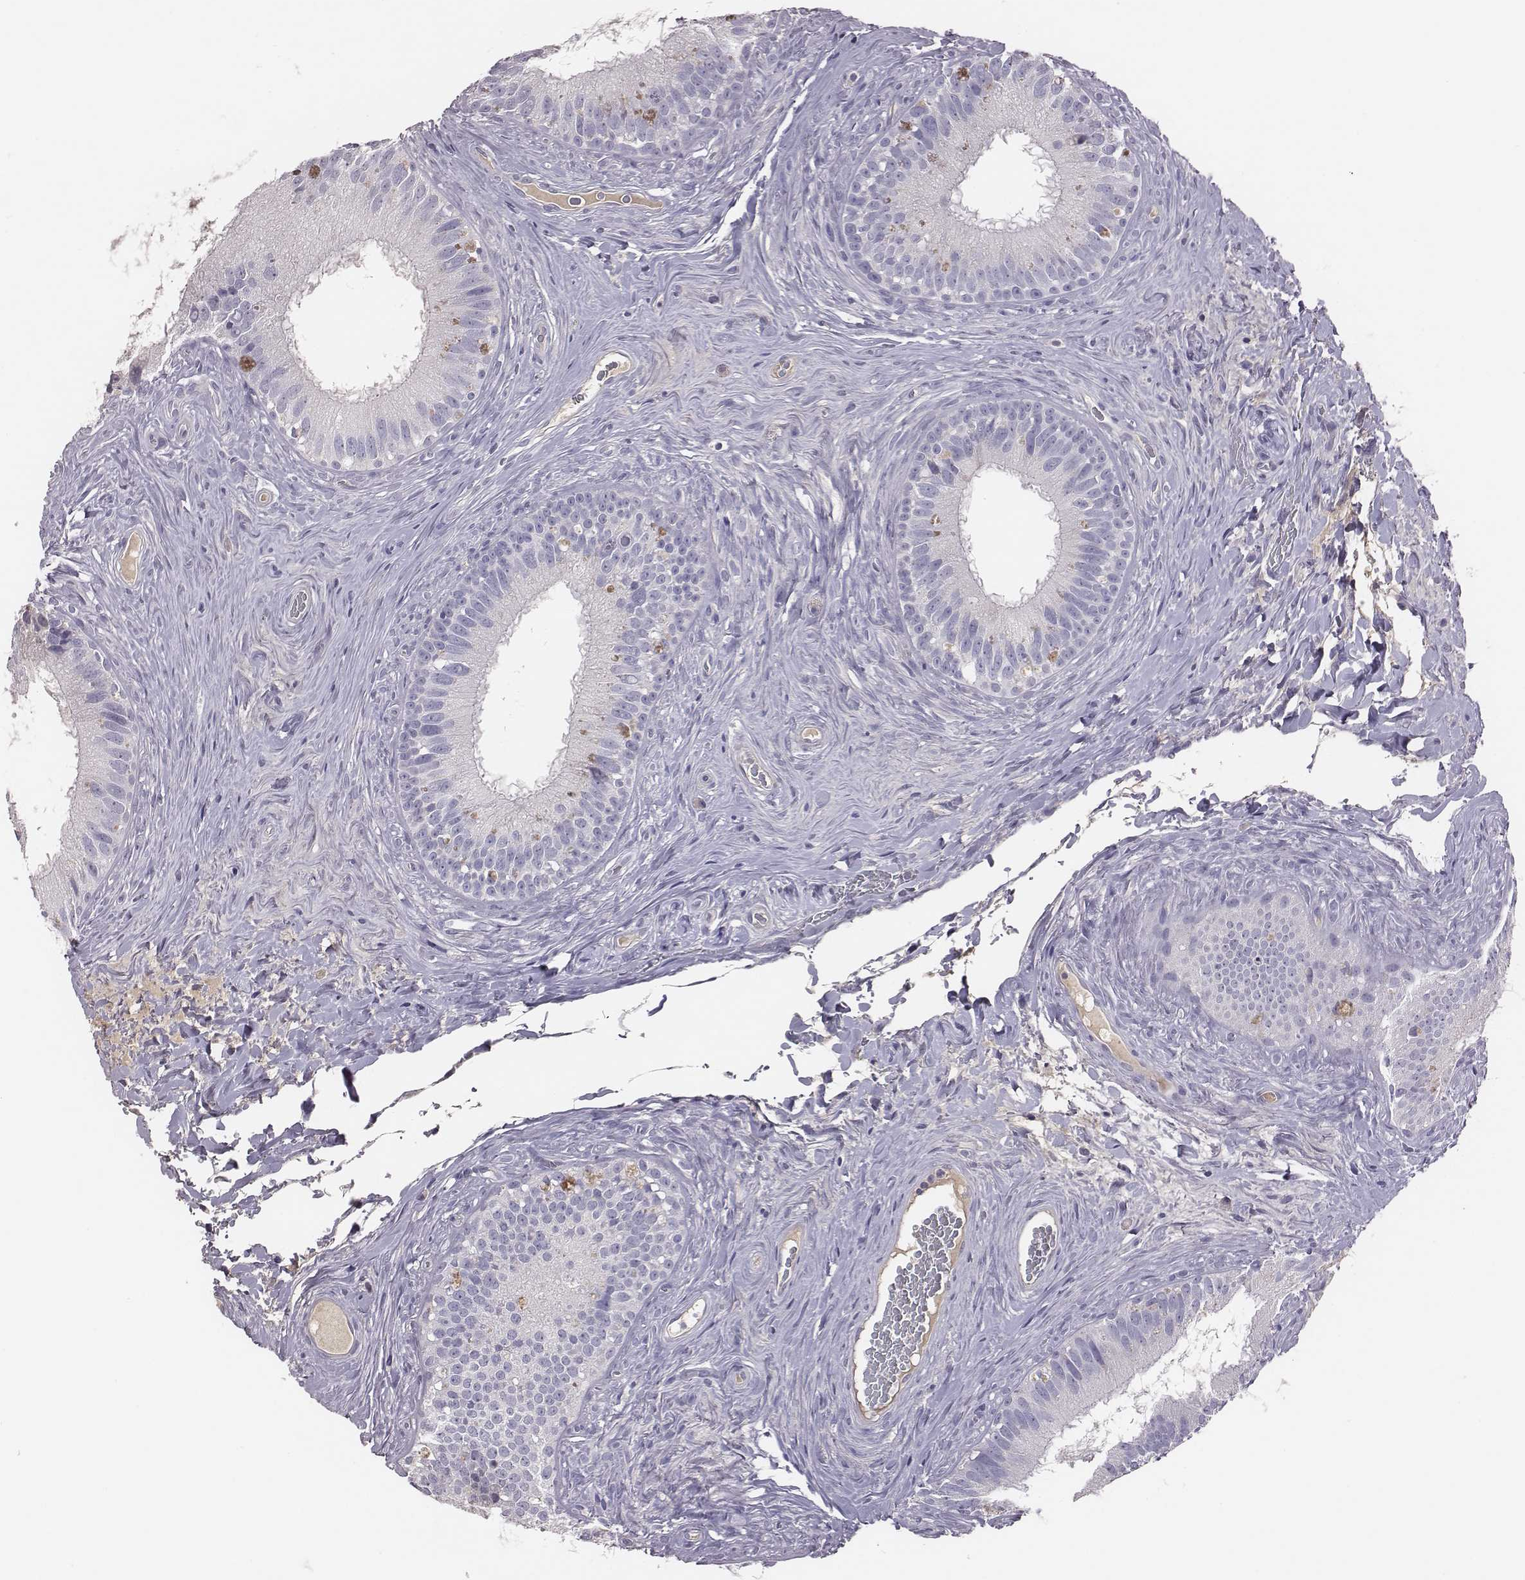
{"staining": {"intensity": "negative", "quantity": "none", "location": "none"}, "tissue": "epididymis", "cell_type": "Glandular cells", "image_type": "normal", "snomed": [{"axis": "morphology", "description": "Normal tissue, NOS"}, {"axis": "topography", "description": "Epididymis"}], "caption": "DAB immunohistochemical staining of normal epididymis exhibits no significant positivity in glandular cells.", "gene": "EN1", "patient": {"sex": "male", "age": 59}}